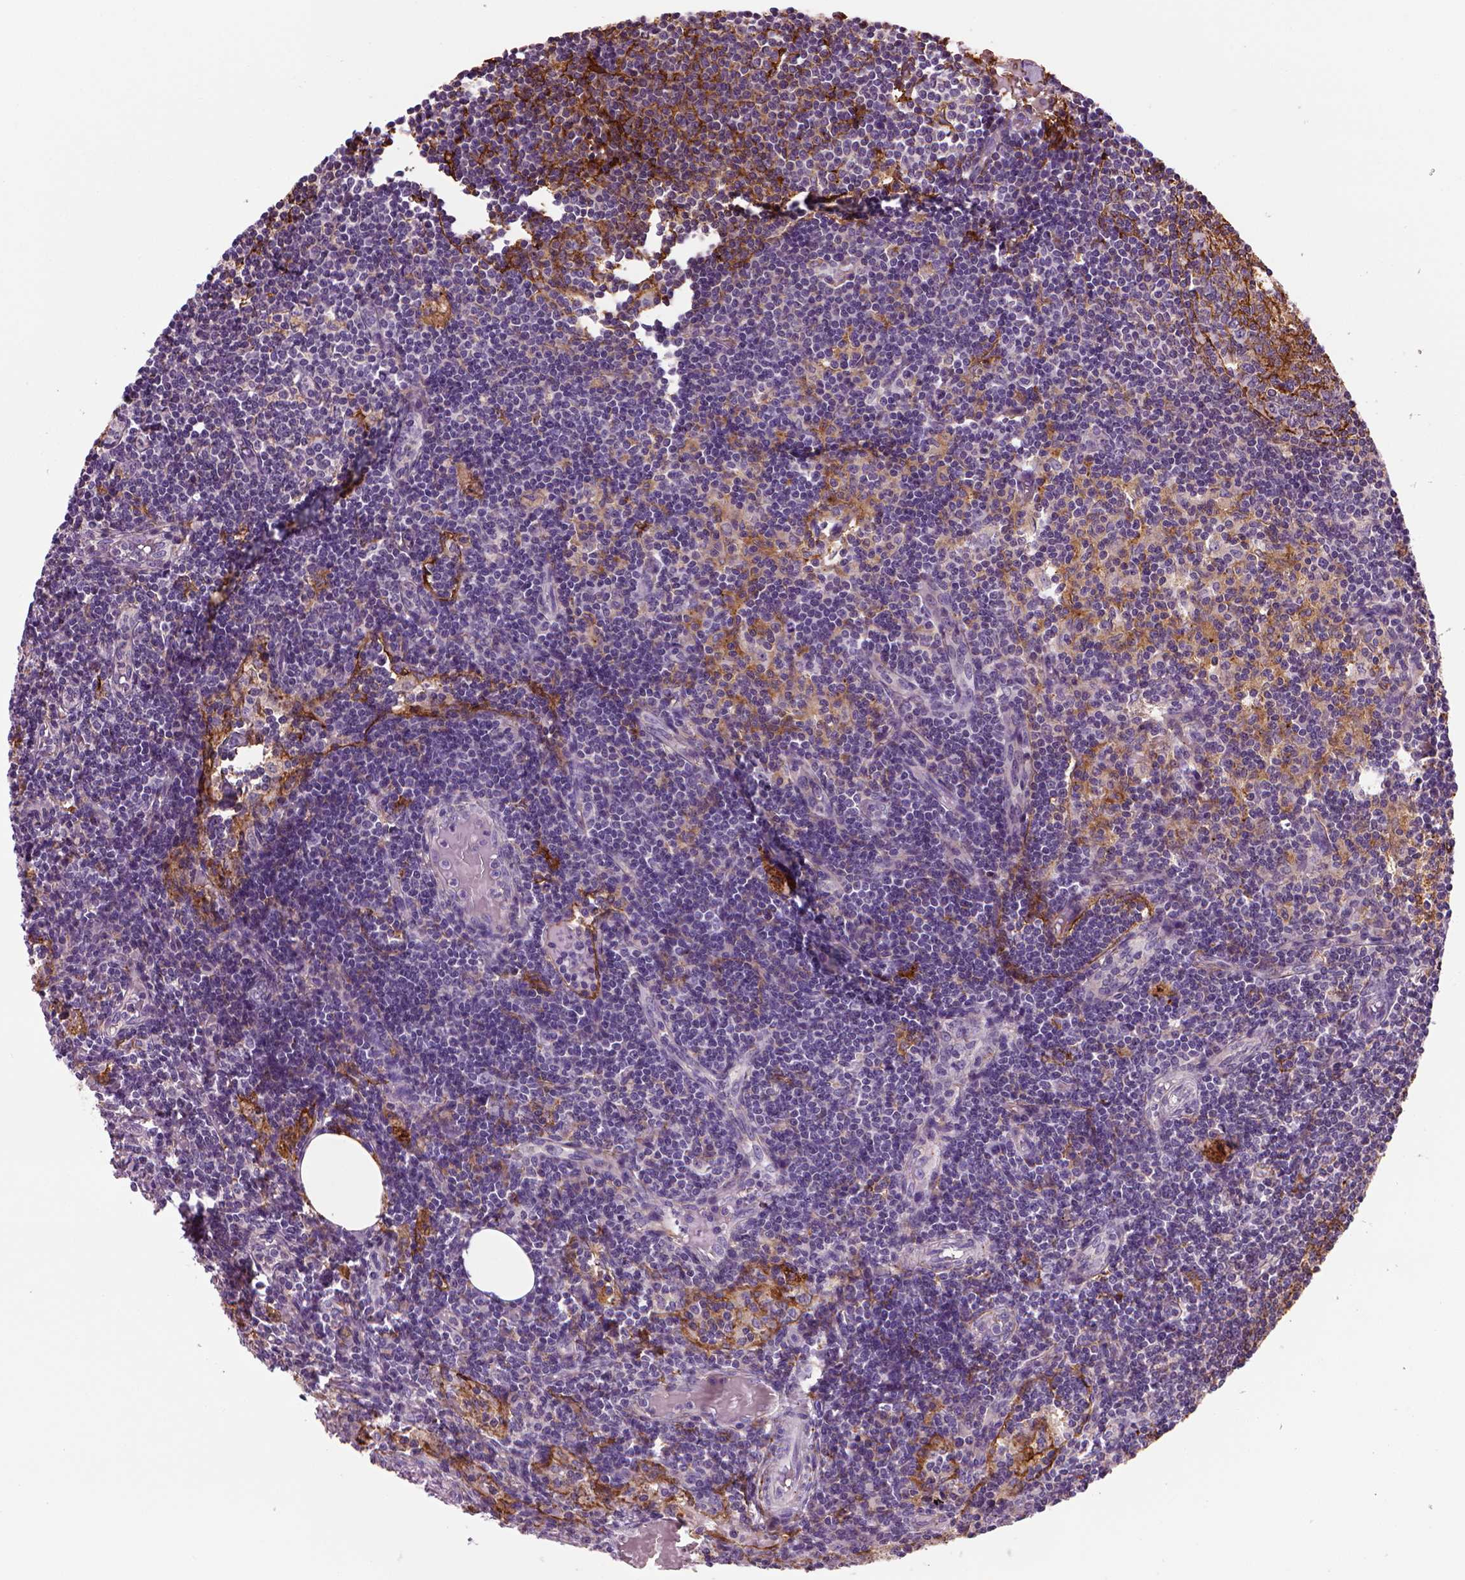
{"staining": {"intensity": "negative", "quantity": "none", "location": "none"}, "tissue": "lymph node", "cell_type": "Germinal center cells", "image_type": "normal", "snomed": [{"axis": "morphology", "description": "Normal tissue, NOS"}, {"axis": "topography", "description": "Lymph node"}], "caption": "The immunohistochemistry (IHC) photomicrograph has no significant positivity in germinal center cells of lymph node.", "gene": "MARCKS", "patient": {"sex": "female", "age": 69}}